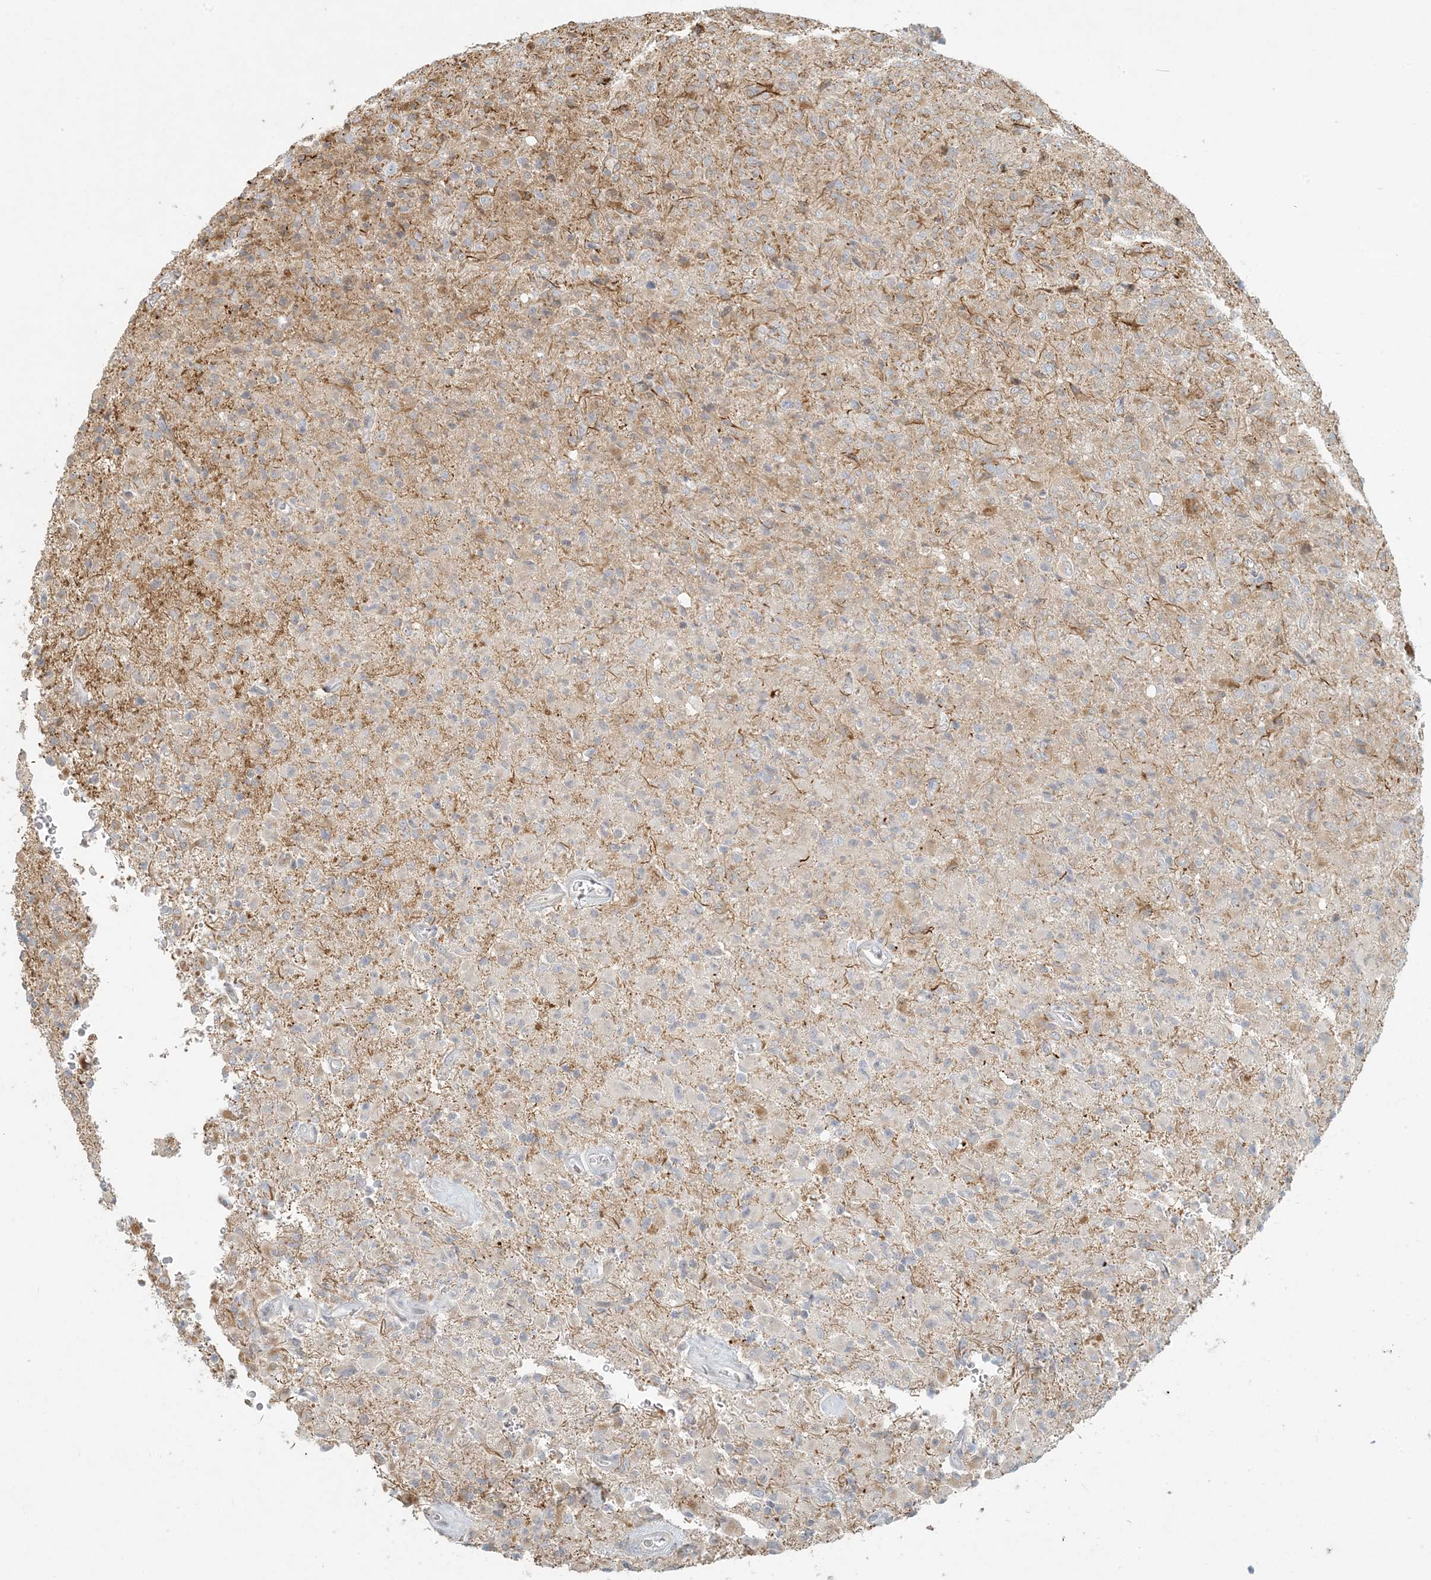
{"staining": {"intensity": "weak", "quantity": "<25%", "location": "cytoplasmic/membranous"}, "tissue": "glioma", "cell_type": "Tumor cells", "image_type": "cancer", "snomed": [{"axis": "morphology", "description": "Glioma, malignant, High grade"}, {"axis": "topography", "description": "Brain"}], "caption": "IHC image of neoplastic tissue: malignant high-grade glioma stained with DAB demonstrates no significant protein staining in tumor cells.", "gene": "BCORL1", "patient": {"sex": "female", "age": 57}}